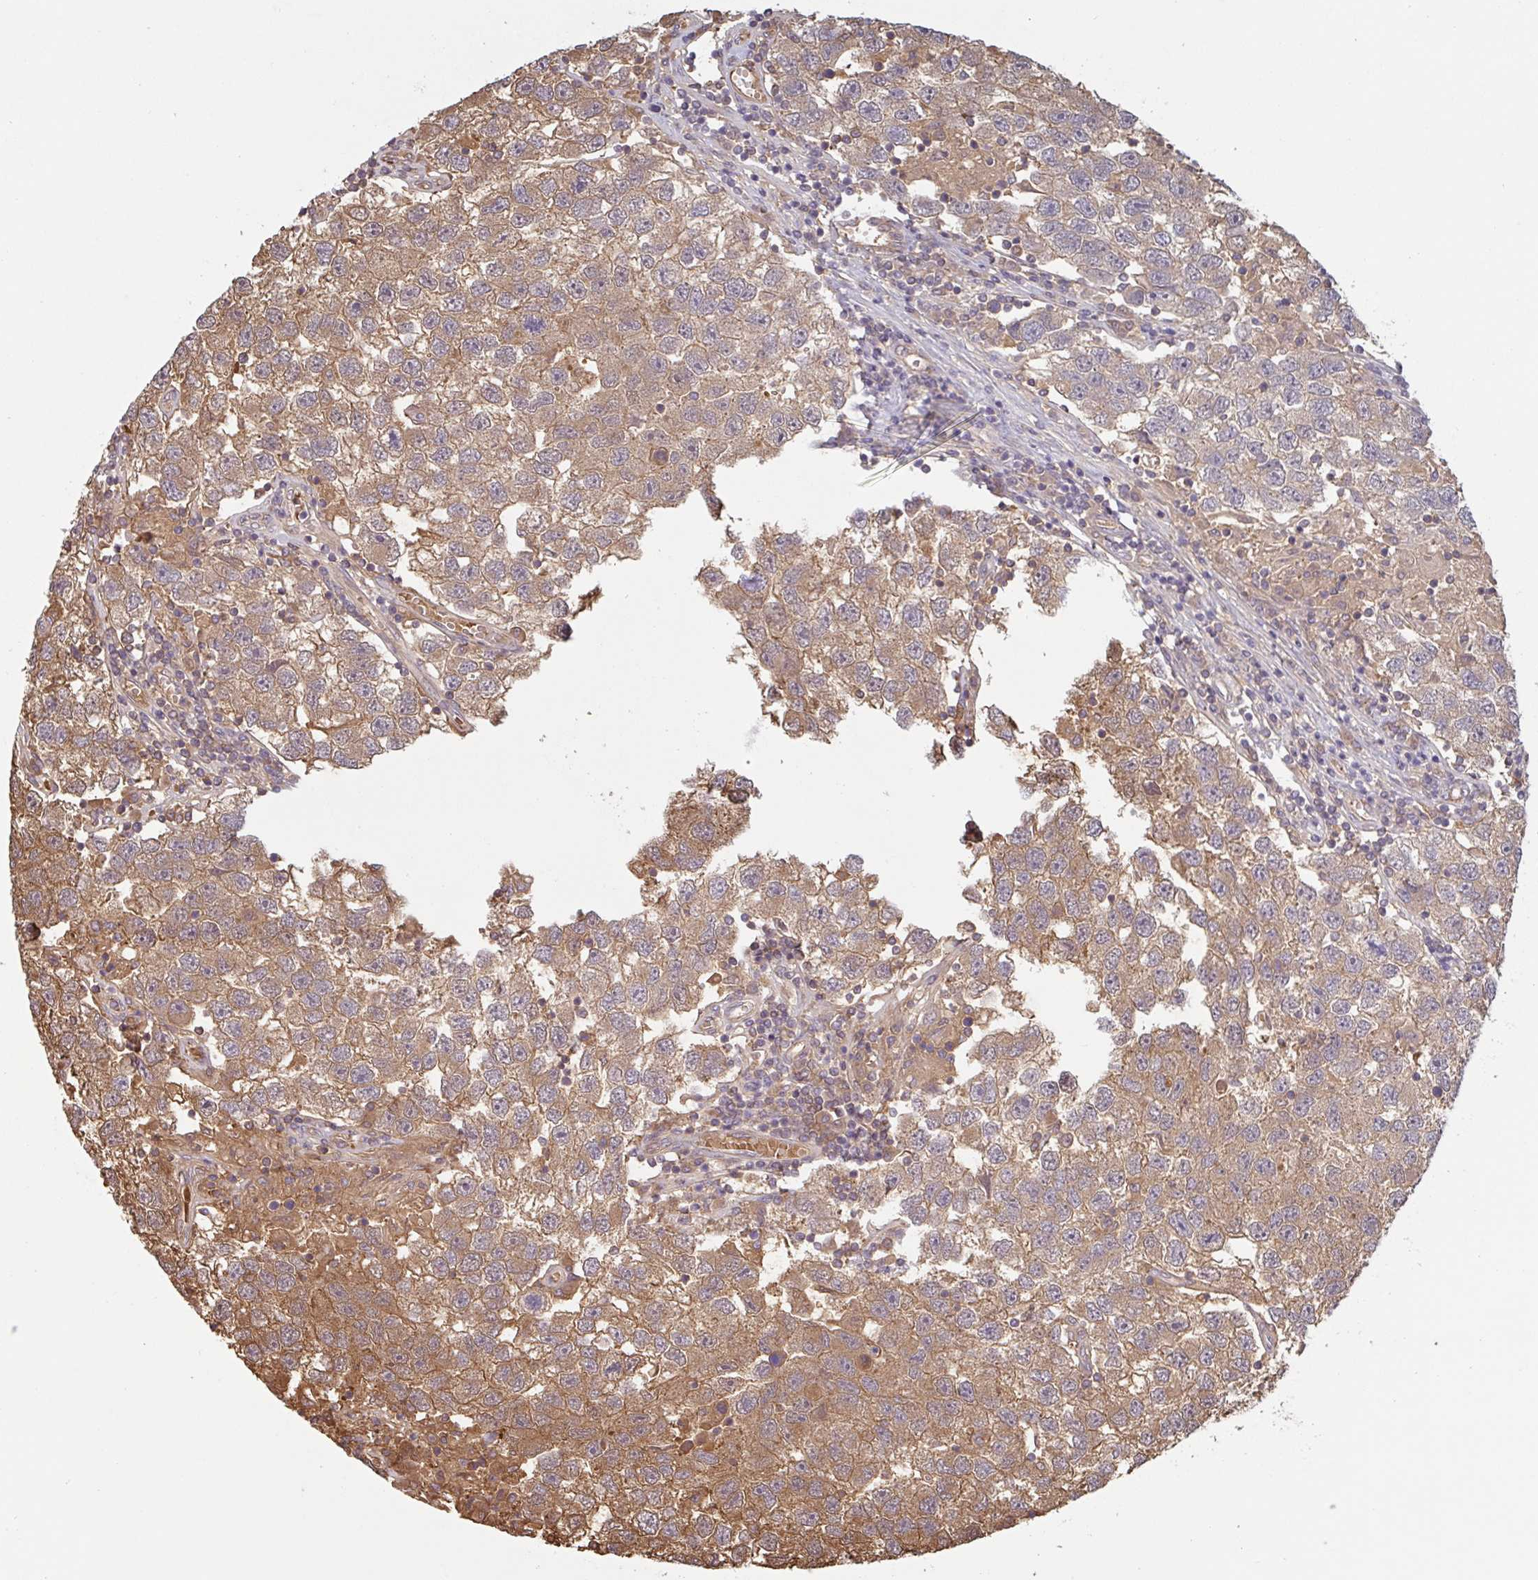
{"staining": {"intensity": "weak", "quantity": ">75%", "location": "cytoplasmic/membranous"}, "tissue": "testis cancer", "cell_type": "Tumor cells", "image_type": "cancer", "snomed": [{"axis": "morphology", "description": "Seminoma, NOS"}, {"axis": "topography", "description": "Testis"}], "caption": "Tumor cells display low levels of weak cytoplasmic/membranous staining in about >75% of cells in human testis cancer (seminoma).", "gene": "OTOP2", "patient": {"sex": "male", "age": 26}}